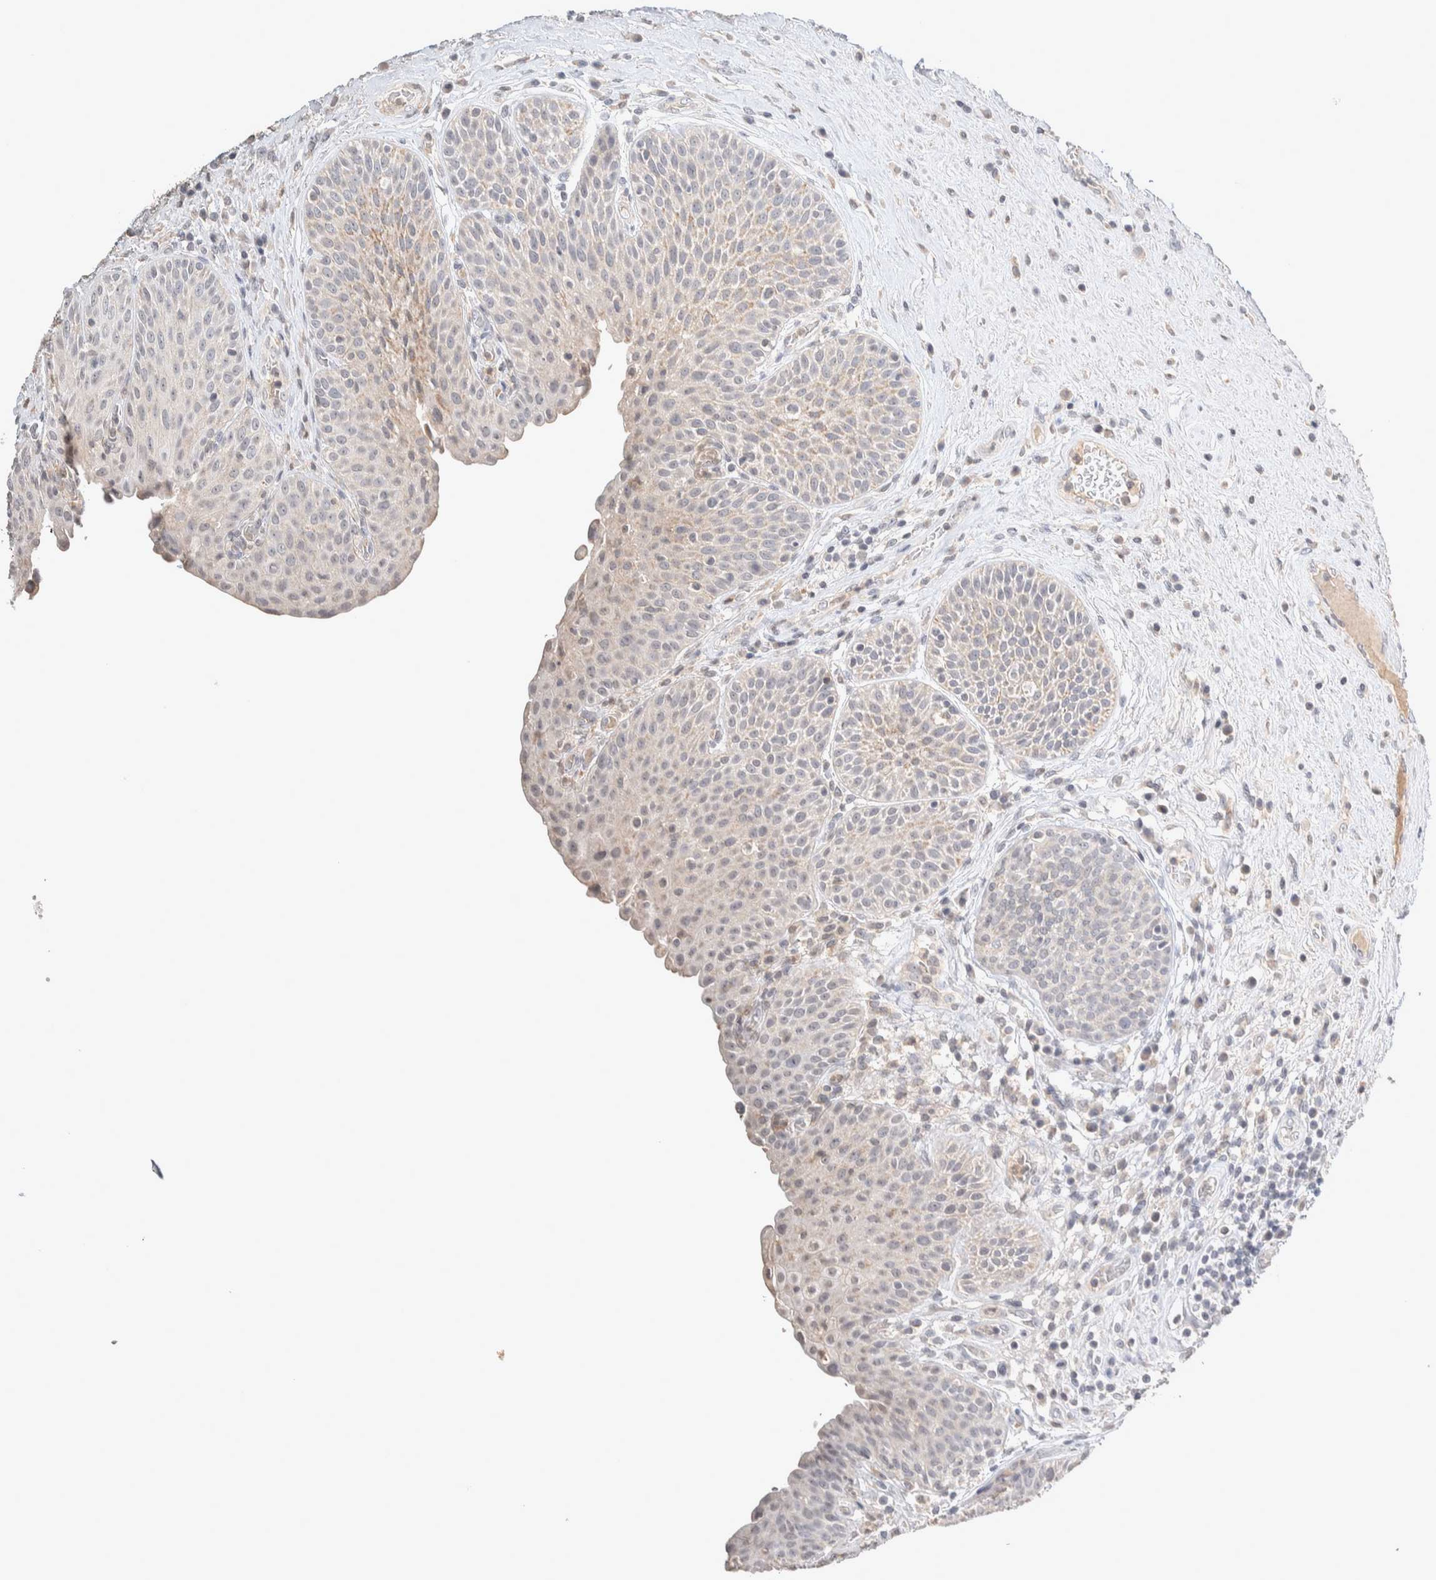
{"staining": {"intensity": "weak", "quantity": "<25%", "location": "cytoplasmic/membranous"}, "tissue": "urinary bladder", "cell_type": "Urothelial cells", "image_type": "normal", "snomed": [{"axis": "morphology", "description": "Normal tissue, NOS"}, {"axis": "topography", "description": "Urinary bladder"}], "caption": "Immunohistochemical staining of unremarkable urinary bladder shows no significant staining in urothelial cells. (DAB immunohistochemistry with hematoxylin counter stain).", "gene": "CRAT", "patient": {"sex": "female", "age": 62}}